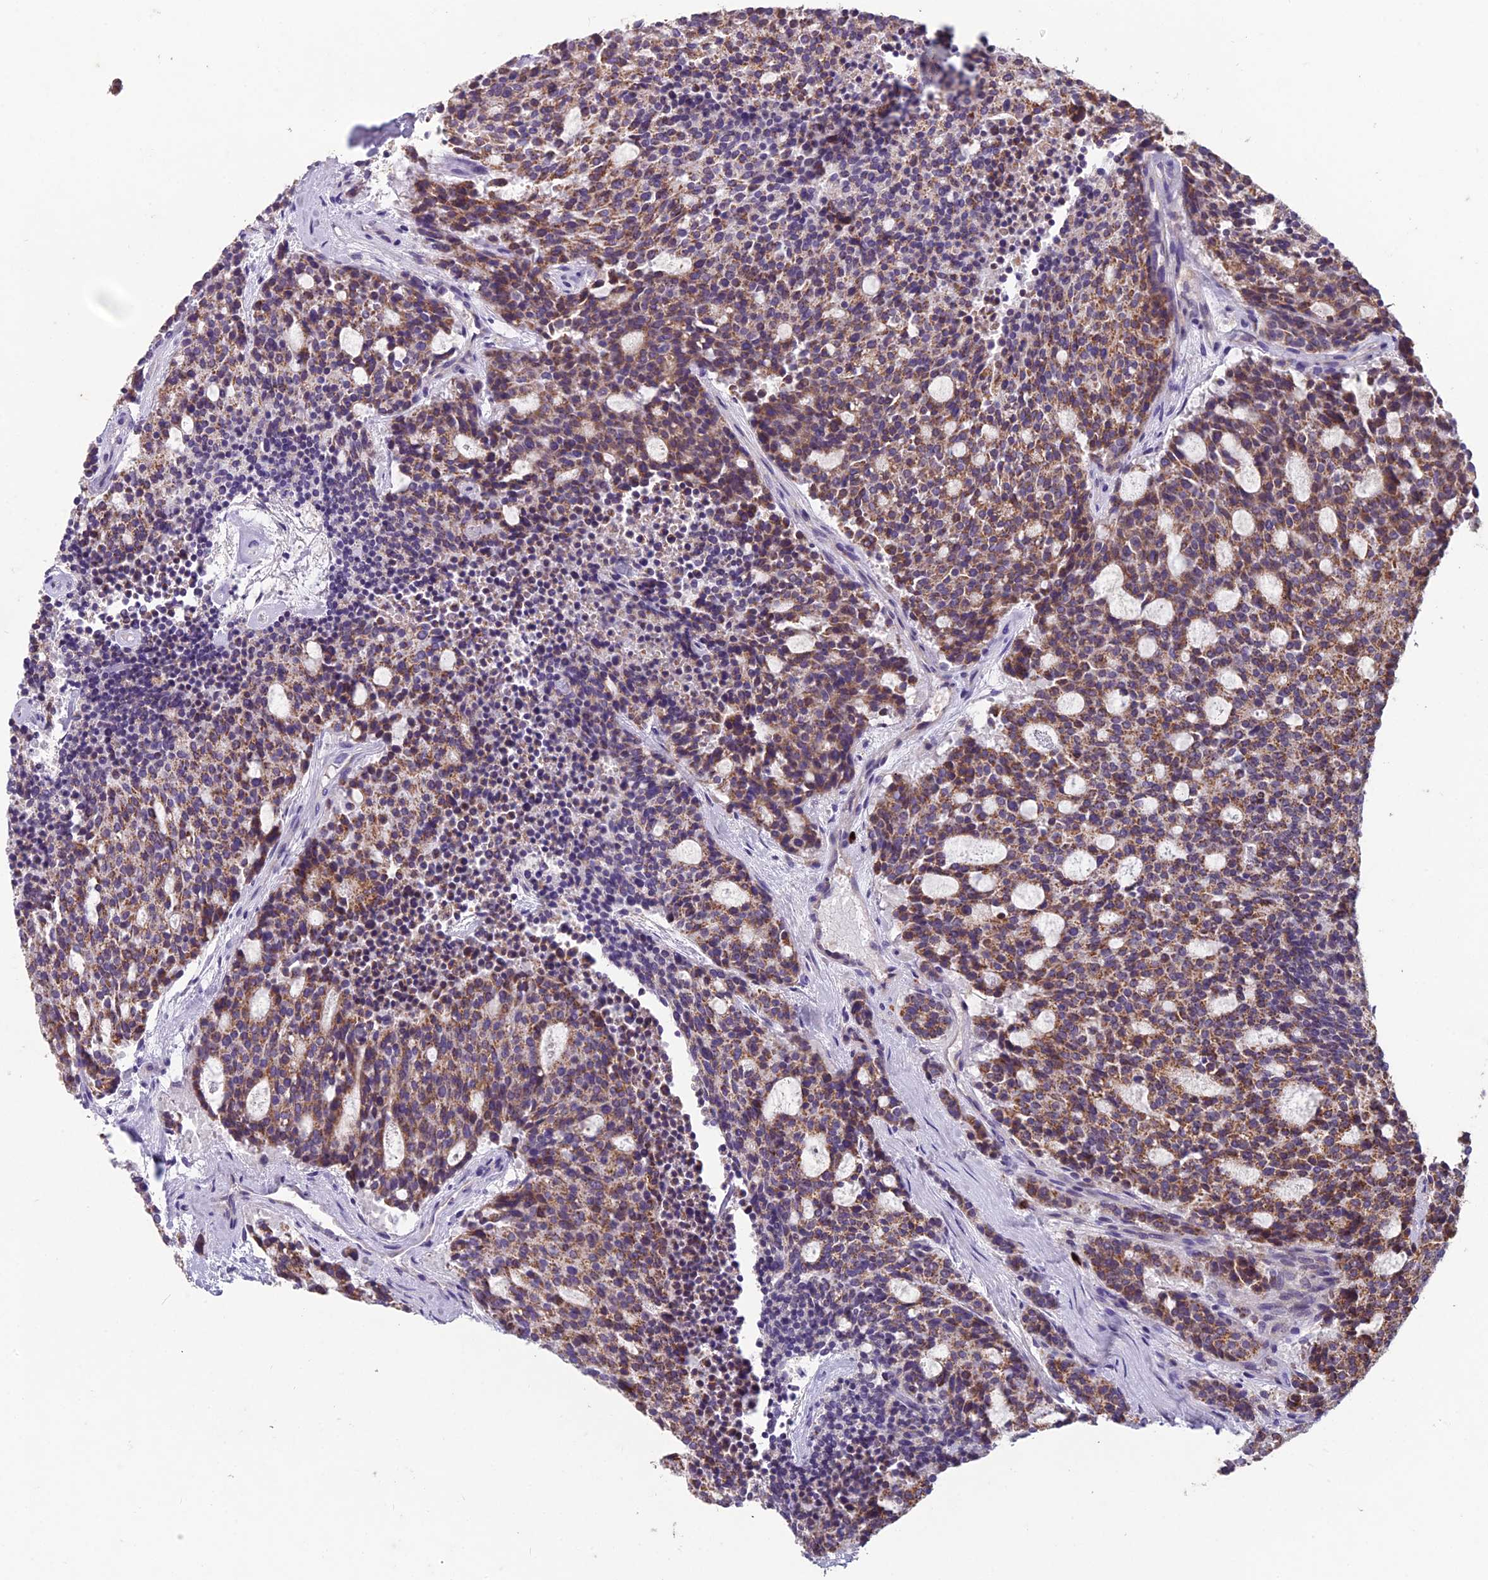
{"staining": {"intensity": "moderate", "quantity": ">75%", "location": "cytoplasmic/membranous"}, "tissue": "carcinoid", "cell_type": "Tumor cells", "image_type": "cancer", "snomed": [{"axis": "morphology", "description": "Carcinoid, malignant, NOS"}, {"axis": "topography", "description": "Pancreas"}], "caption": "Immunohistochemical staining of carcinoid (malignant) reveals medium levels of moderate cytoplasmic/membranous positivity in about >75% of tumor cells.", "gene": "ENSG00000188897", "patient": {"sex": "female", "age": 54}}